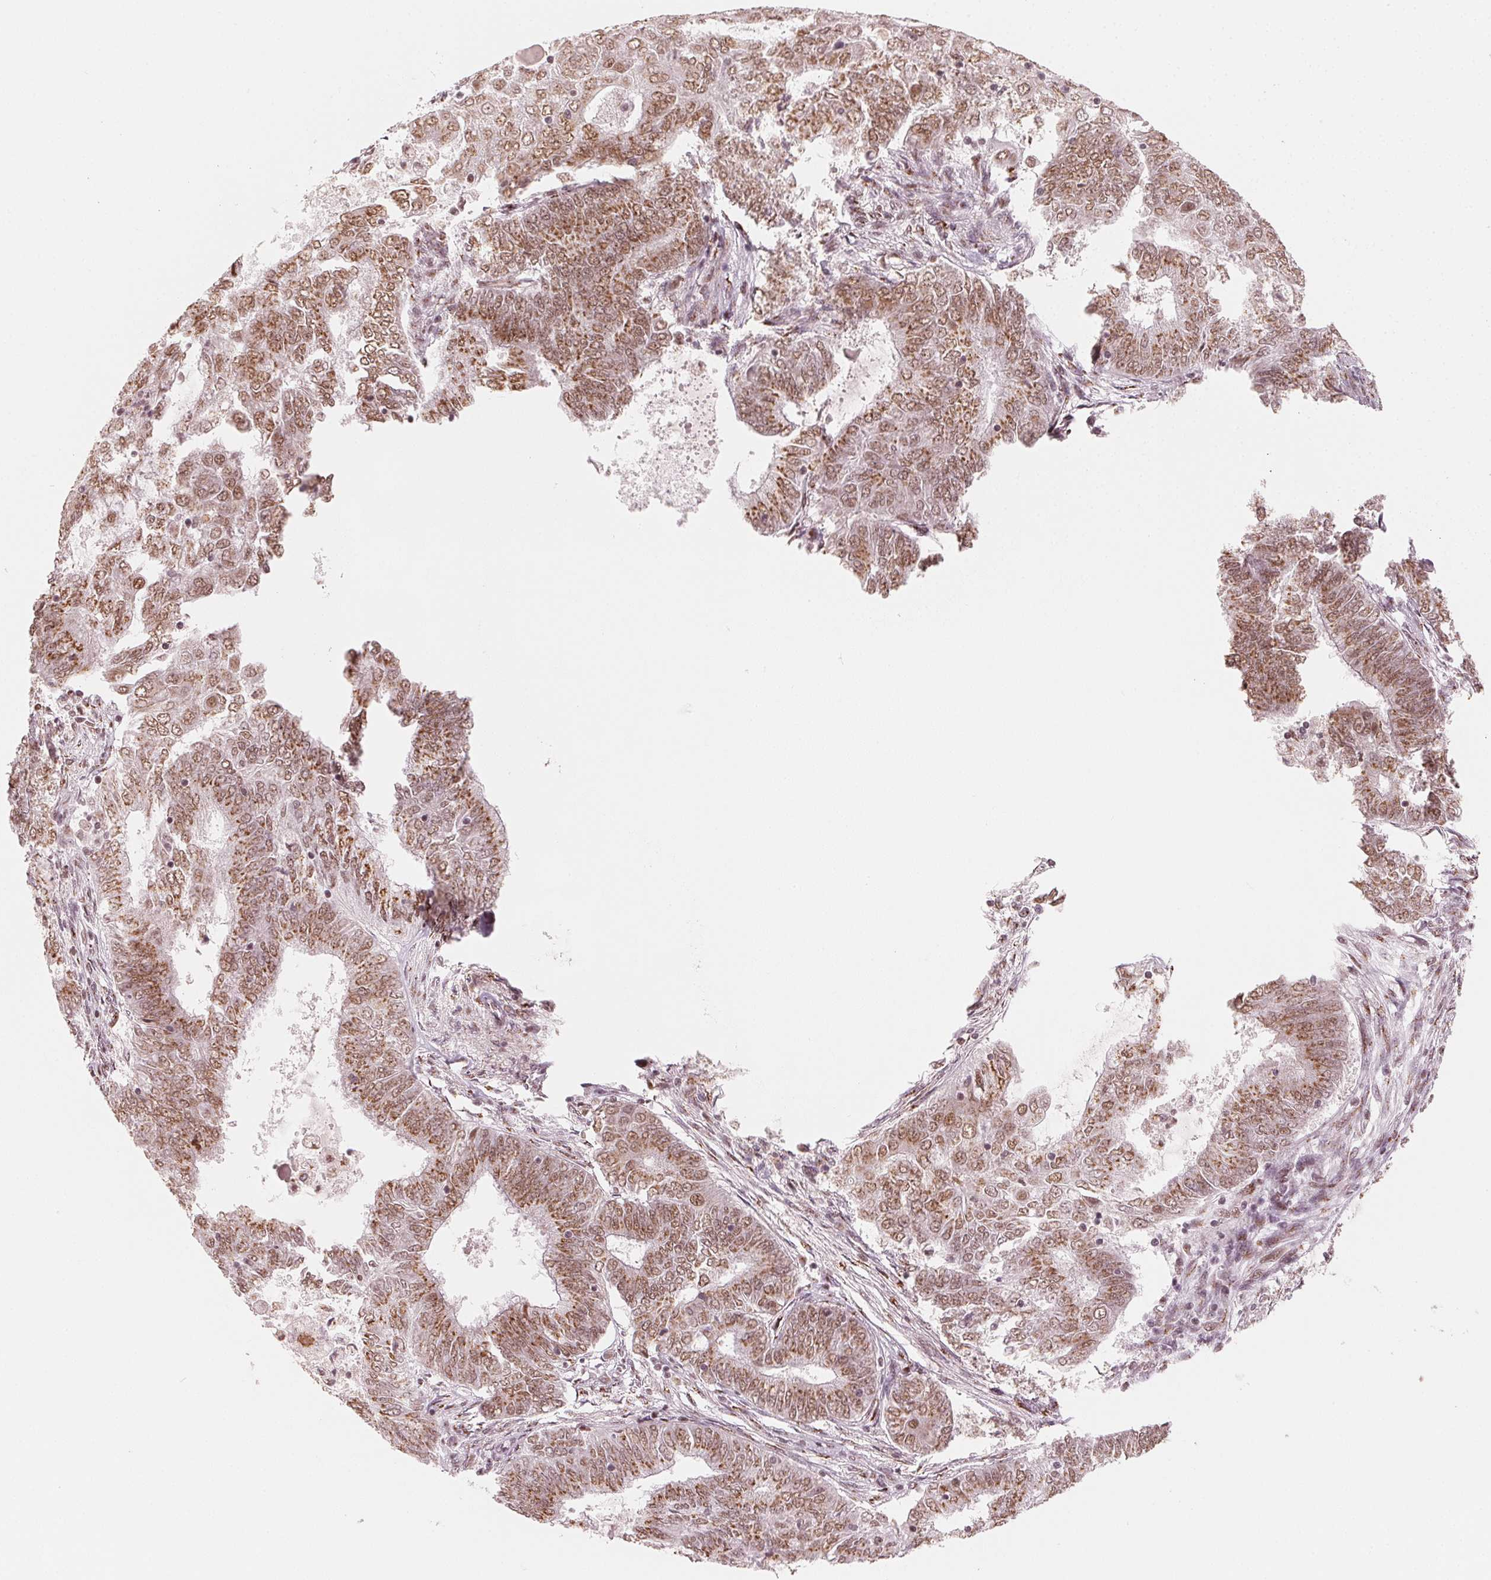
{"staining": {"intensity": "moderate", "quantity": ">75%", "location": "cytoplasmic/membranous,nuclear"}, "tissue": "endometrial cancer", "cell_type": "Tumor cells", "image_type": "cancer", "snomed": [{"axis": "morphology", "description": "Adenocarcinoma, NOS"}, {"axis": "topography", "description": "Endometrium"}], "caption": "Endometrial cancer (adenocarcinoma) was stained to show a protein in brown. There is medium levels of moderate cytoplasmic/membranous and nuclear positivity in about >75% of tumor cells.", "gene": "TOPORS", "patient": {"sex": "female", "age": 62}}